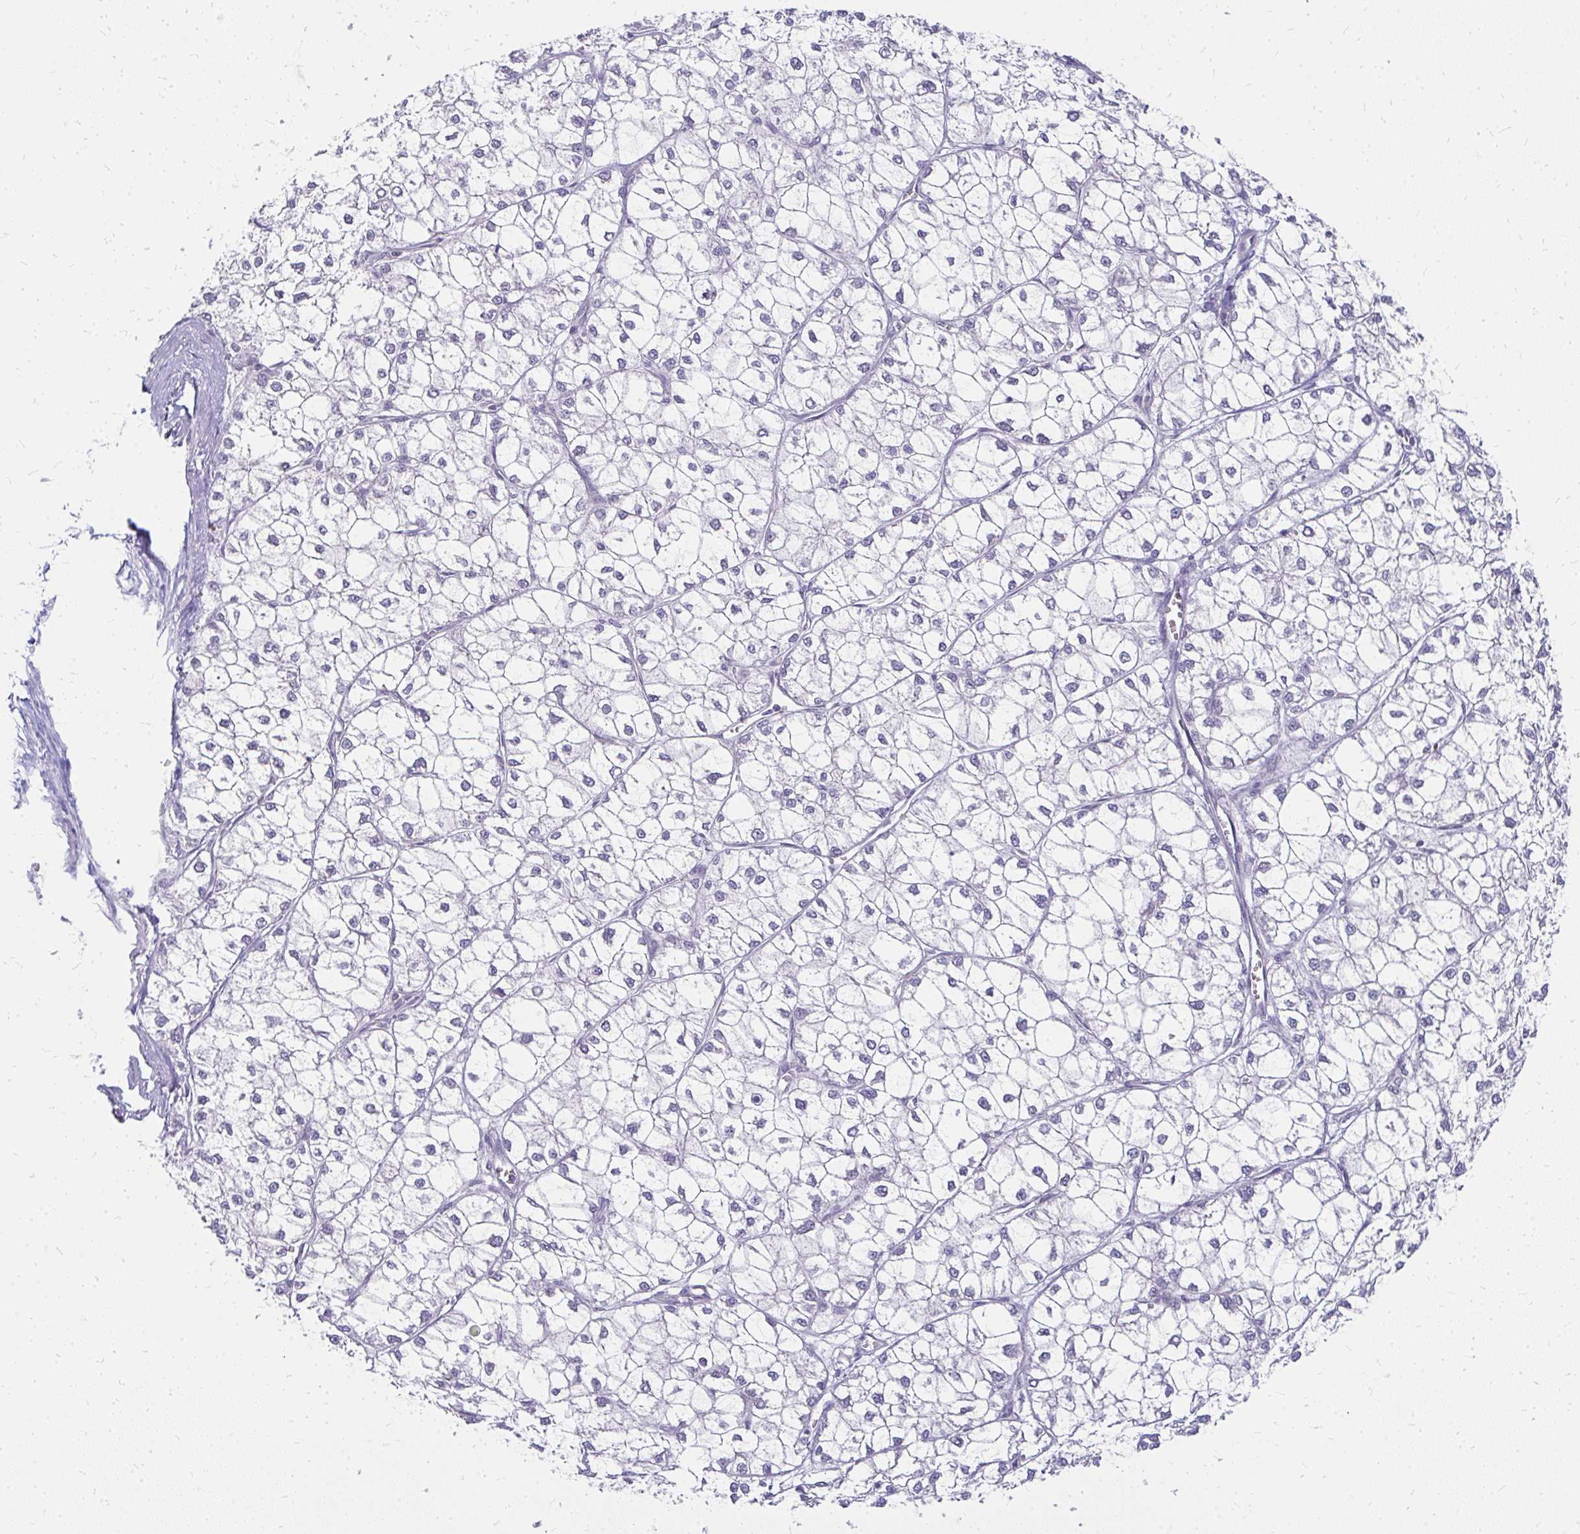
{"staining": {"intensity": "negative", "quantity": "none", "location": "none"}, "tissue": "liver cancer", "cell_type": "Tumor cells", "image_type": "cancer", "snomed": [{"axis": "morphology", "description": "Carcinoma, Hepatocellular, NOS"}, {"axis": "topography", "description": "Liver"}], "caption": "Liver hepatocellular carcinoma was stained to show a protein in brown. There is no significant expression in tumor cells.", "gene": "FAM9A", "patient": {"sex": "female", "age": 43}}